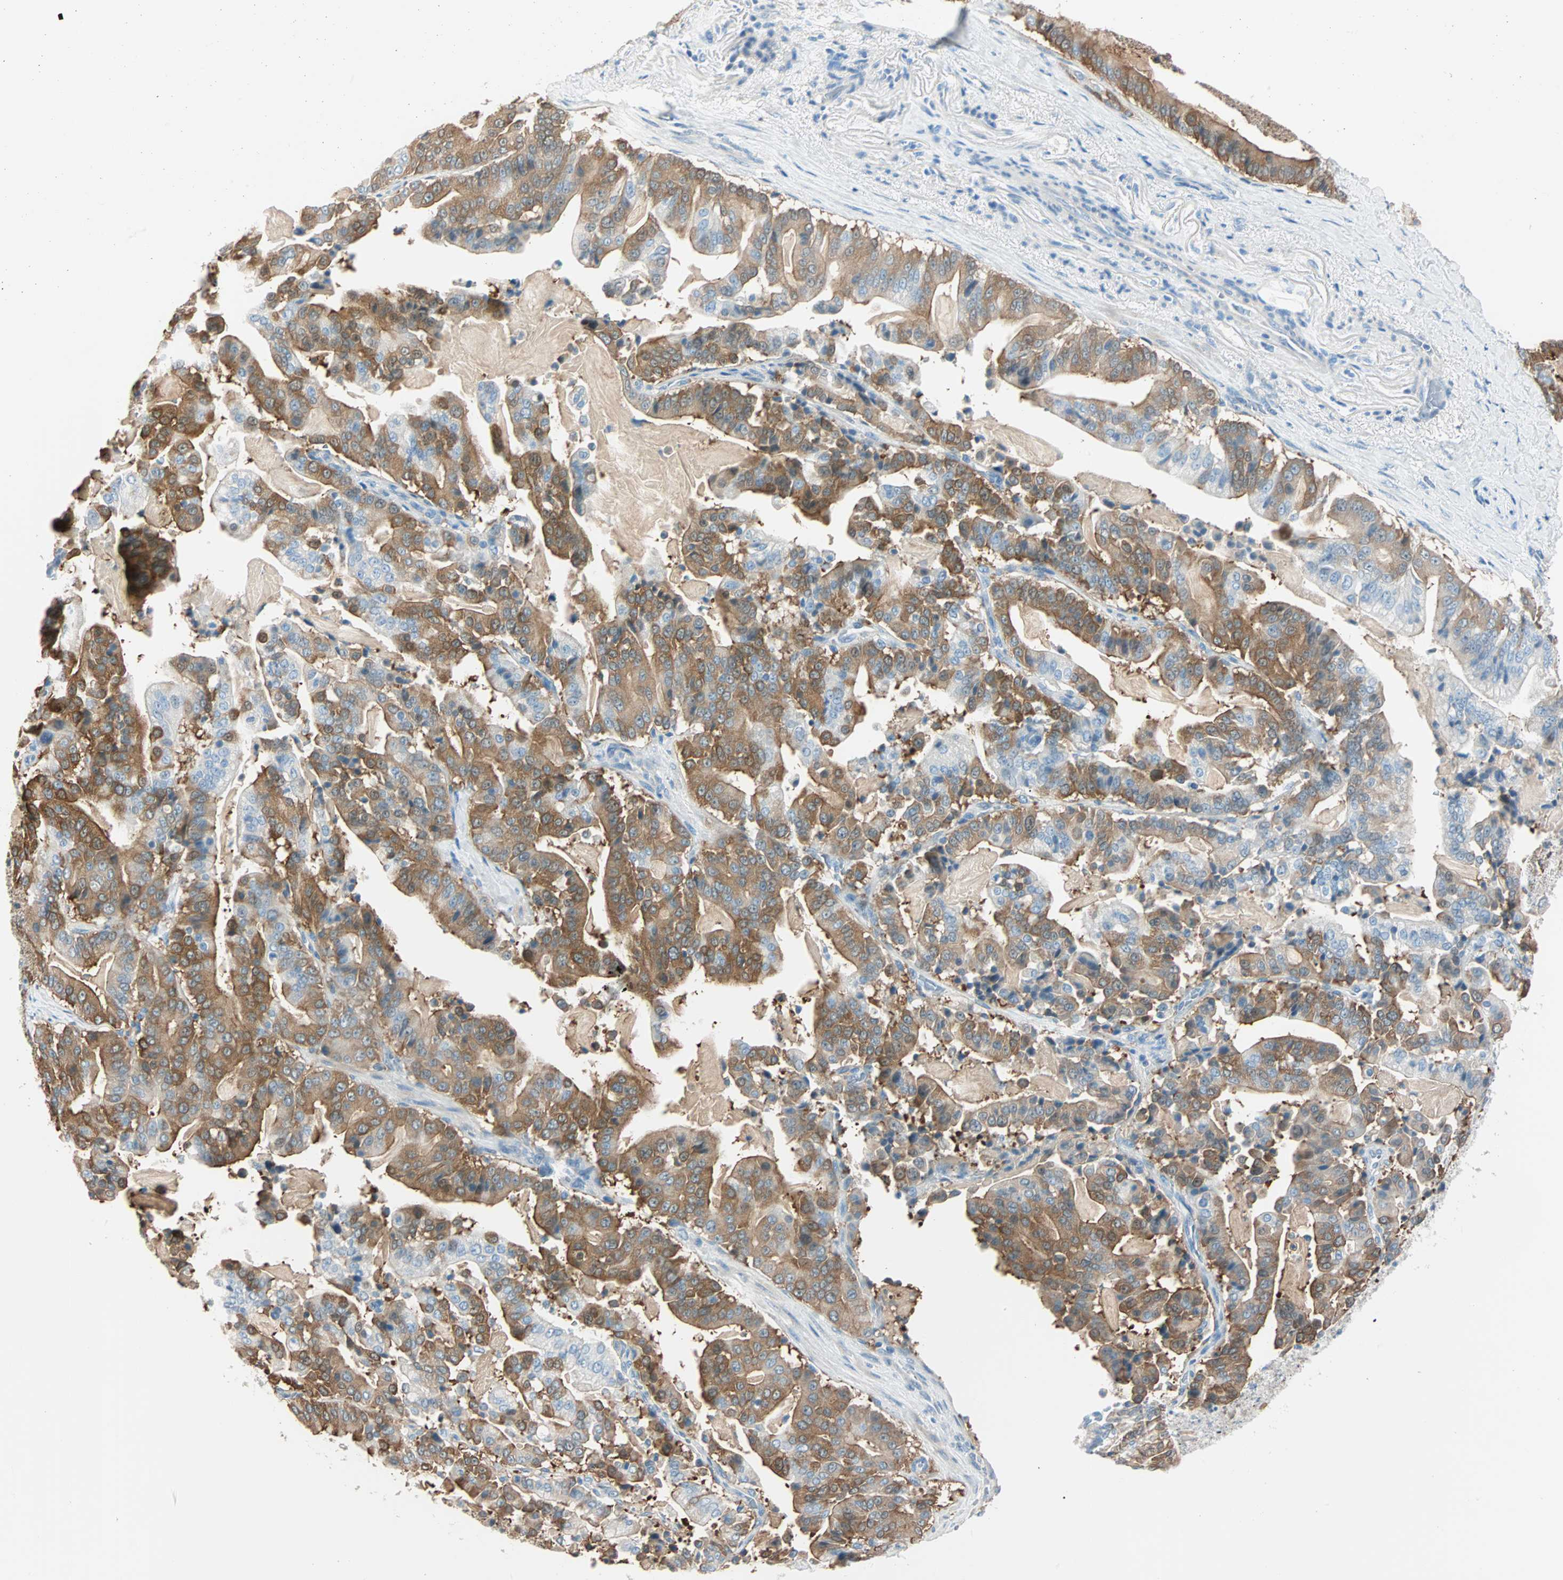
{"staining": {"intensity": "strong", "quantity": ">75%", "location": "cytoplasmic/membranous"}, "tissue": "pancreatic cancer", "cell_type": "Tumor cells", "image_type": "cancer", "snomed": [{"axis": "morphology", "description": "Adenocarcinoma, NOS"}, {"axis": "topography", "description": "Pancreas"}], "caption": "Pancreatic adenocarcinoma tissue displays strong cytoplasmic/membranous expression in approximately >75% of tumor cells, visualized by immunohistochemistry. (Brightfield microscopy of DAB IHC at high magnification).", "gene": "ATF6", "patient": {"sex": "male", "age": 63}}